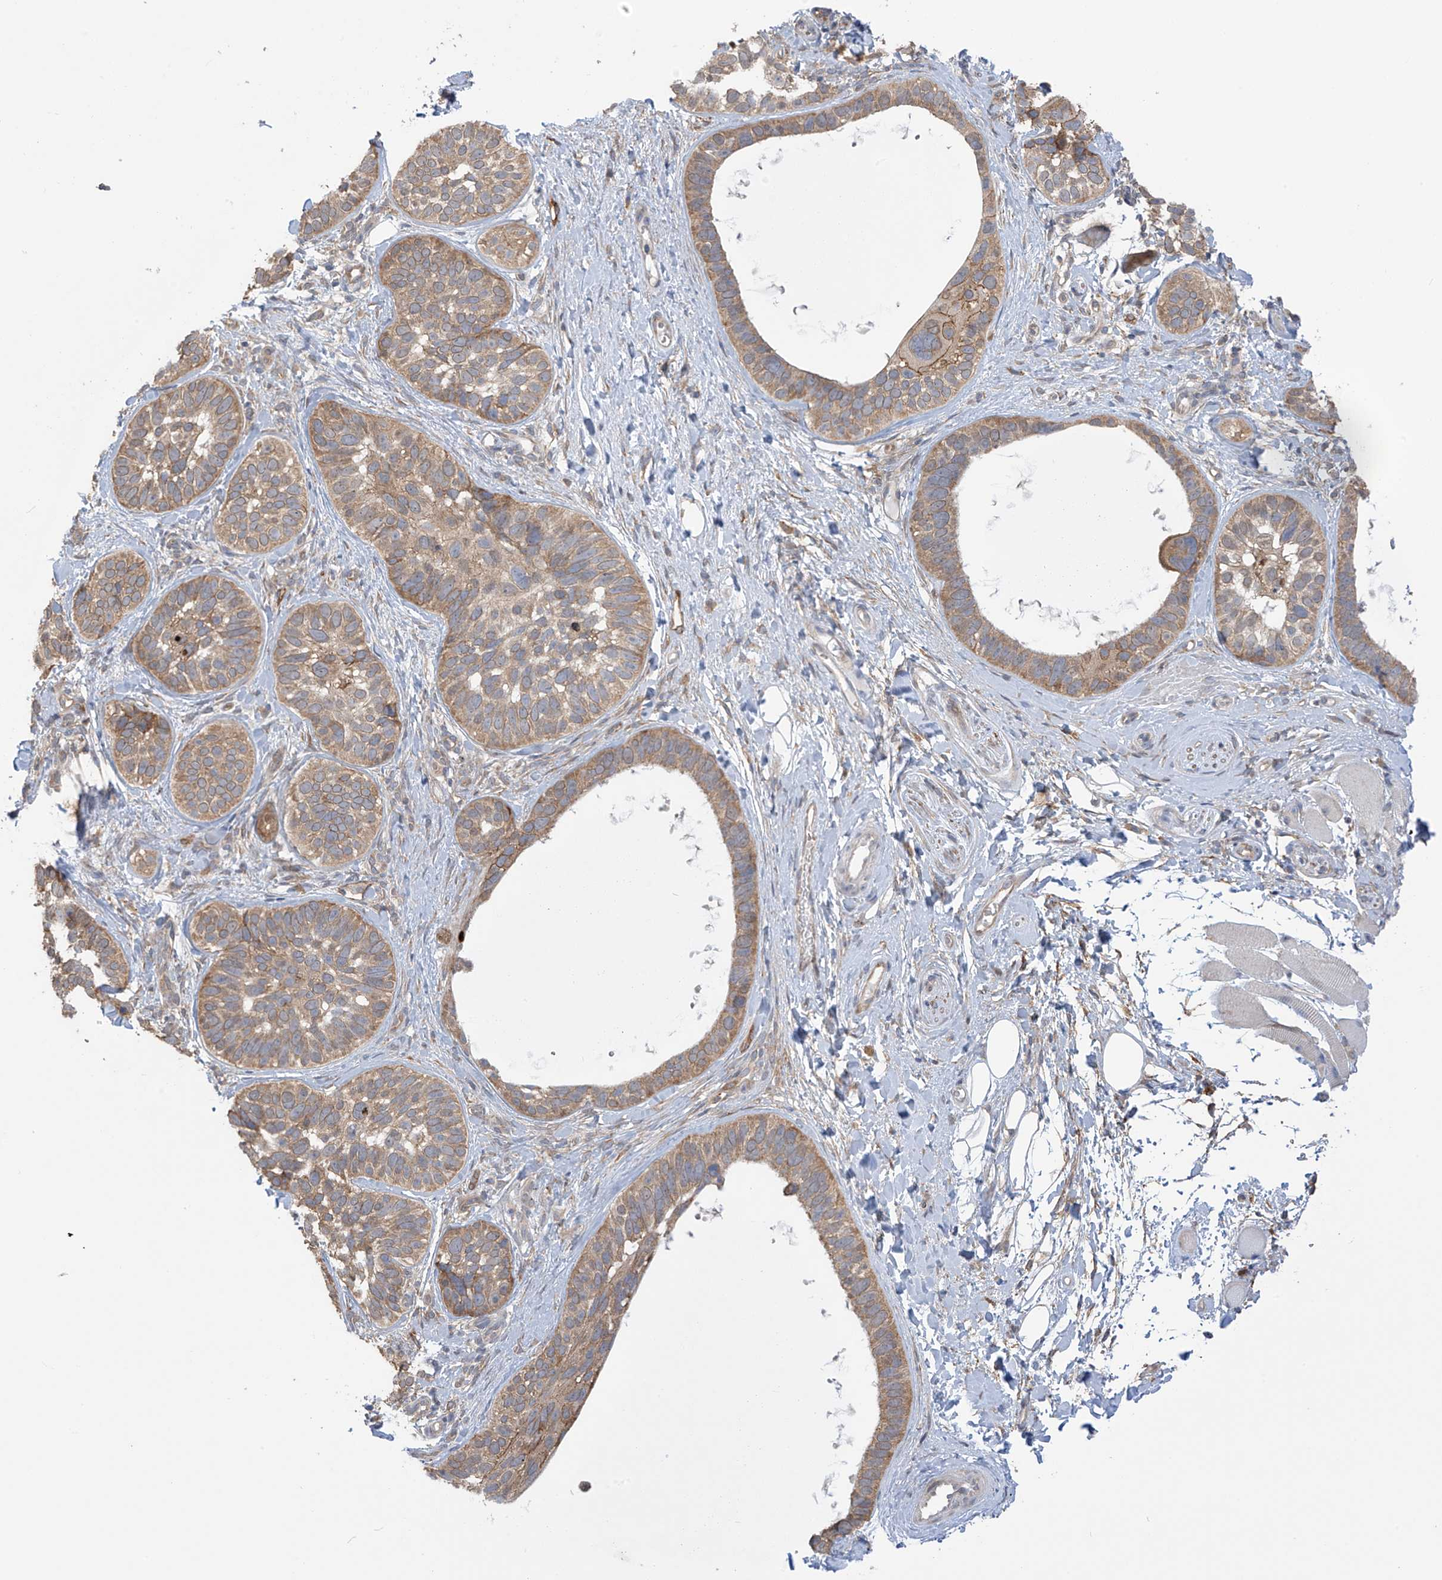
{"staining": {"intensity": "moderate", "quantity": "25%-75%", "location": "cytoplasmic/membranous"}, "tissue": "skin cancer", "cell_type": "Tumor cells", "image_type": "cancer", "snomed": [{"axis": "morphology", "description": "Basal cell carcinoma"}, {"axis": "topography", "description": "Skin"}], "caption": "Skin cancer stained with a protein marker shows moderate staining in tumor cells.", "gene": "KIAA1522", "patient": {"sex": "male", "age": 62}}